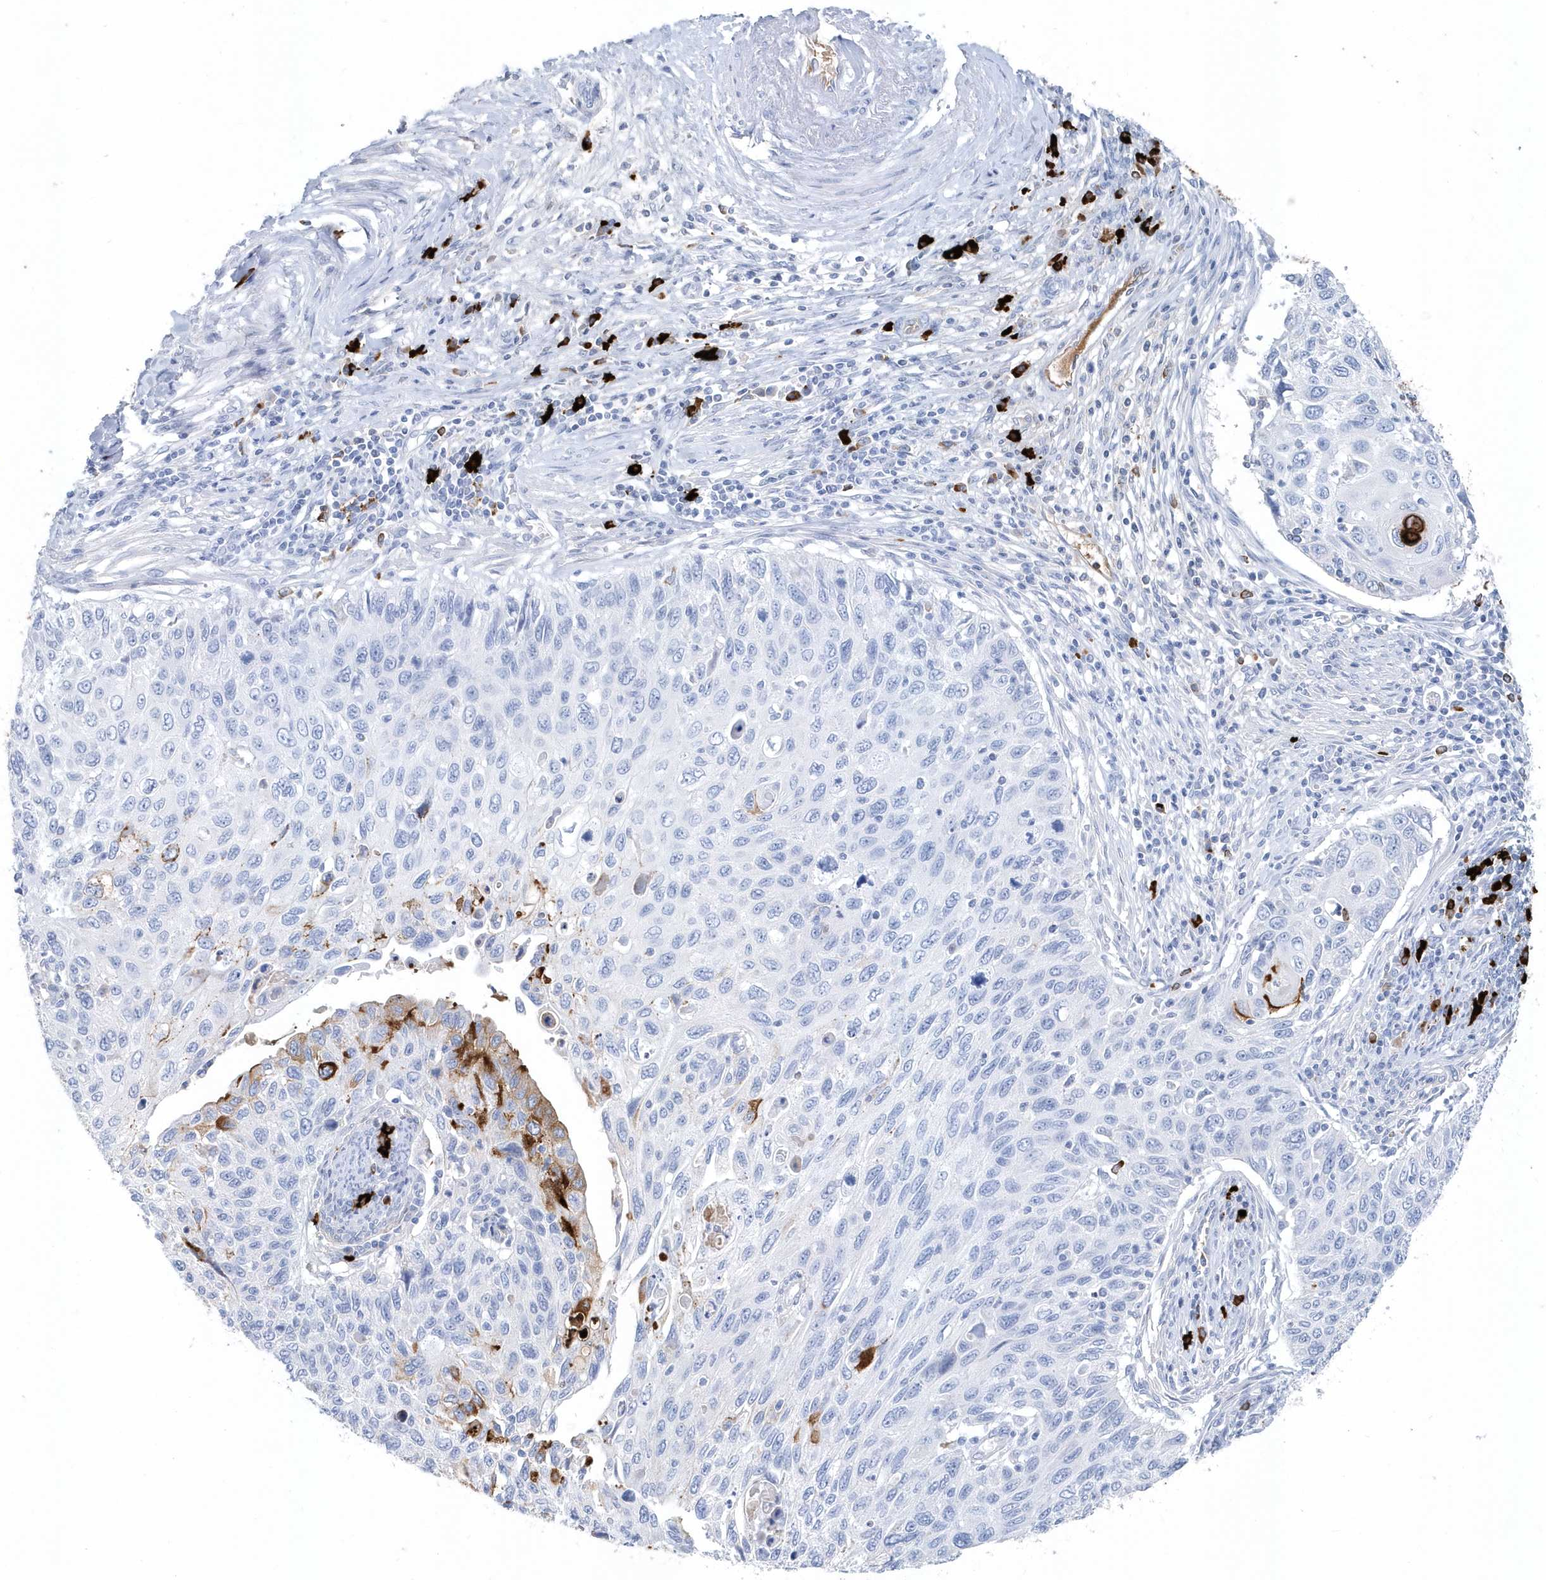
{"staining": {"intensity": "strong", "quantity": "<25%", "location": "cytoplasmic/membranous"}, "tissue": "cervical cancer", "cell_type": "Tumor cells", "image_type": "cancer", "snomed": [{"axis": "morphology", "description": "Squamous cell carcinoma, NOS"}, {"axis": "topography", "description": "Cervix"}], "caption": "Cervical cancer tissue displays strong cytoplasmic/membranous expression in approximately <25% of tumor cells", "gene": "JCHAIN", "patient": {"sex": "female", "age": 70}}